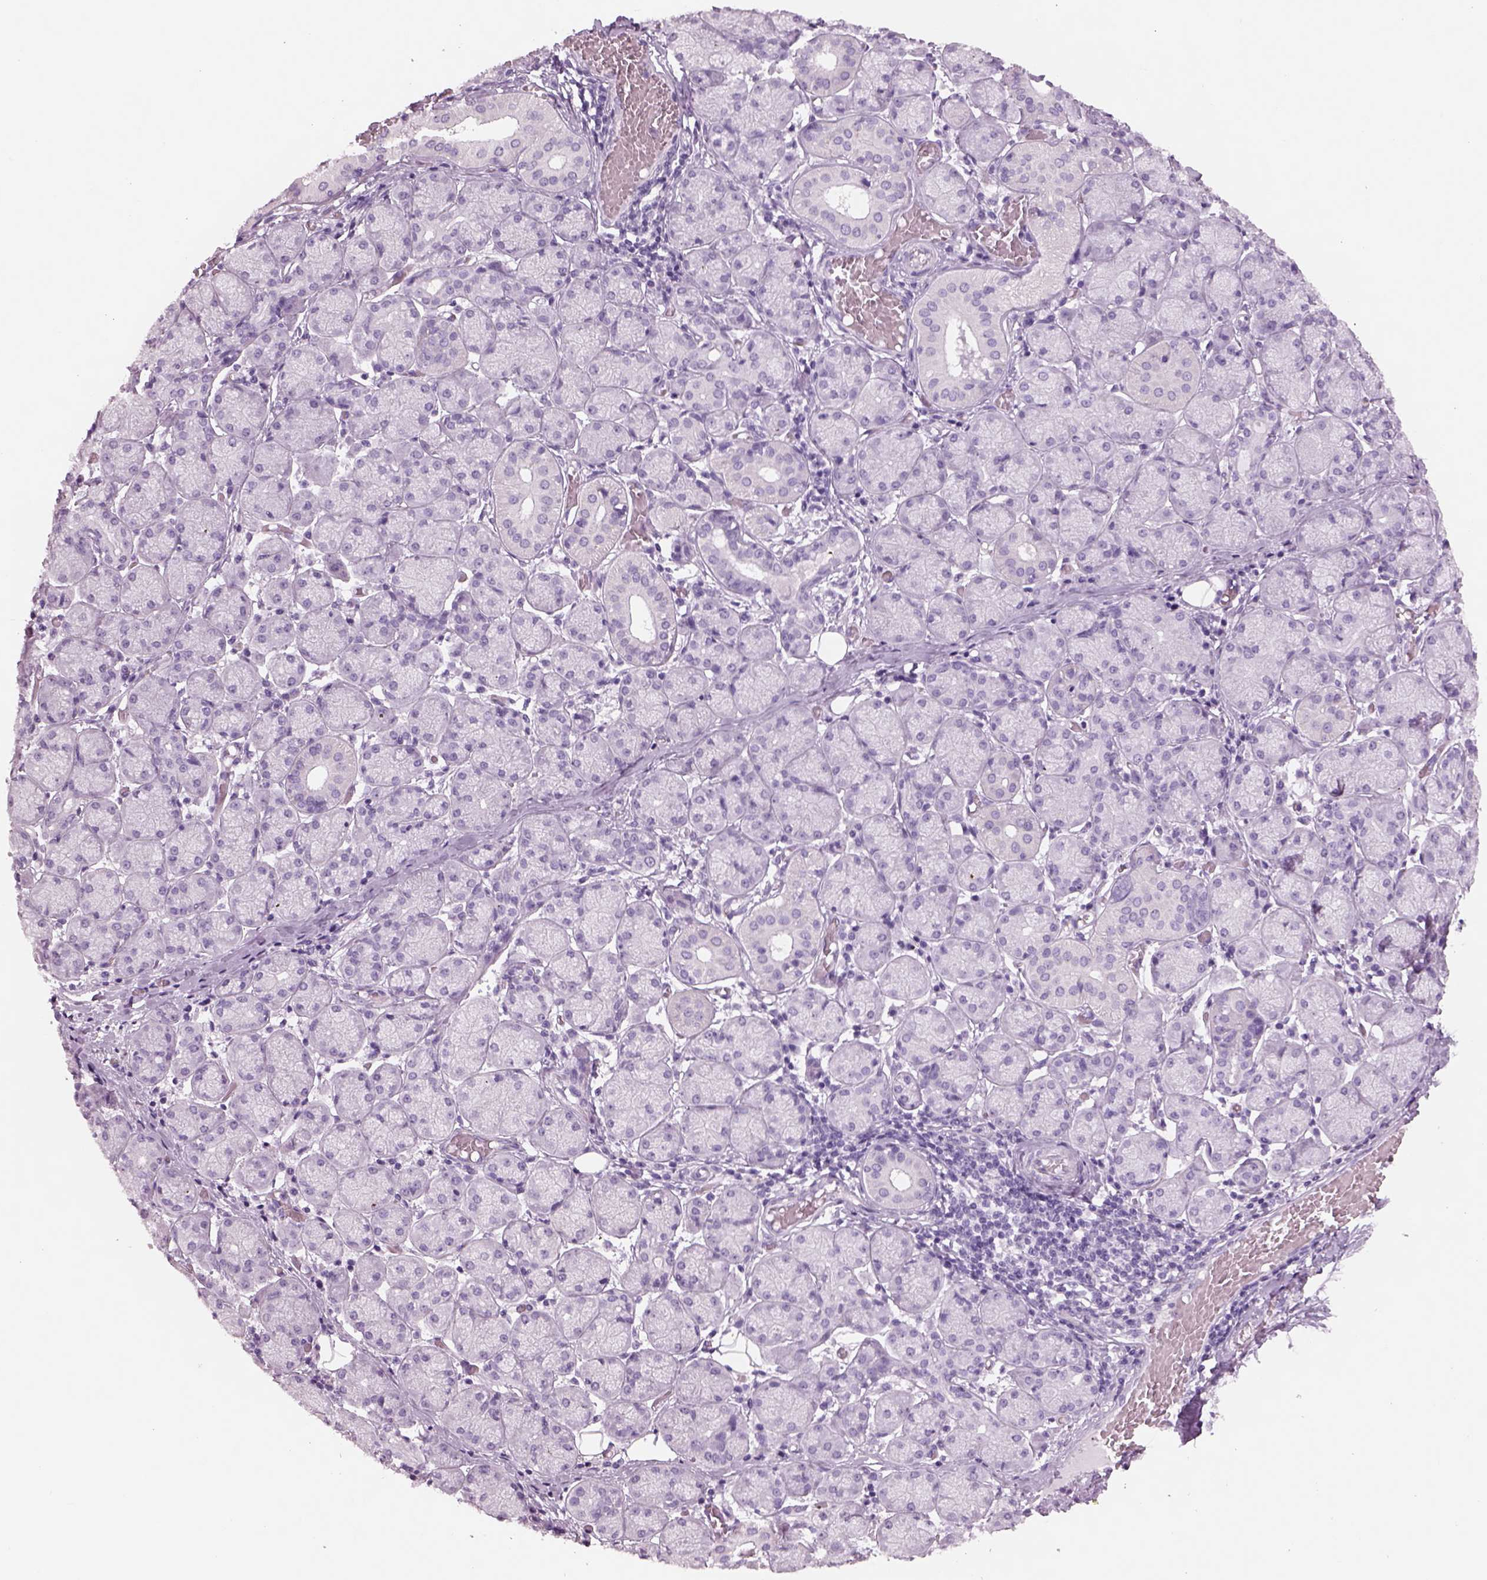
{"staining": {"intensity": "negative", "quantity": "none", "location": "none"}, "tissue": "salivary gland", "cell_type": "Glandular cells", "image_type": "normal", "snomed": [{"axis": "morphology", "description": "Normal tissue, NOS"}, {"axis": "topography", "description": "Salivary gland"}, {"axis": "topography", "description": "Peripheral nerve tissue"}], "caption": "Immunohistochemistry micrograph of benign human salivary gland stained for a protein (brown), which displays no positivity in glandular cells.", "gene": "RHO", "patient": {"sex": "female", "age": 24}}